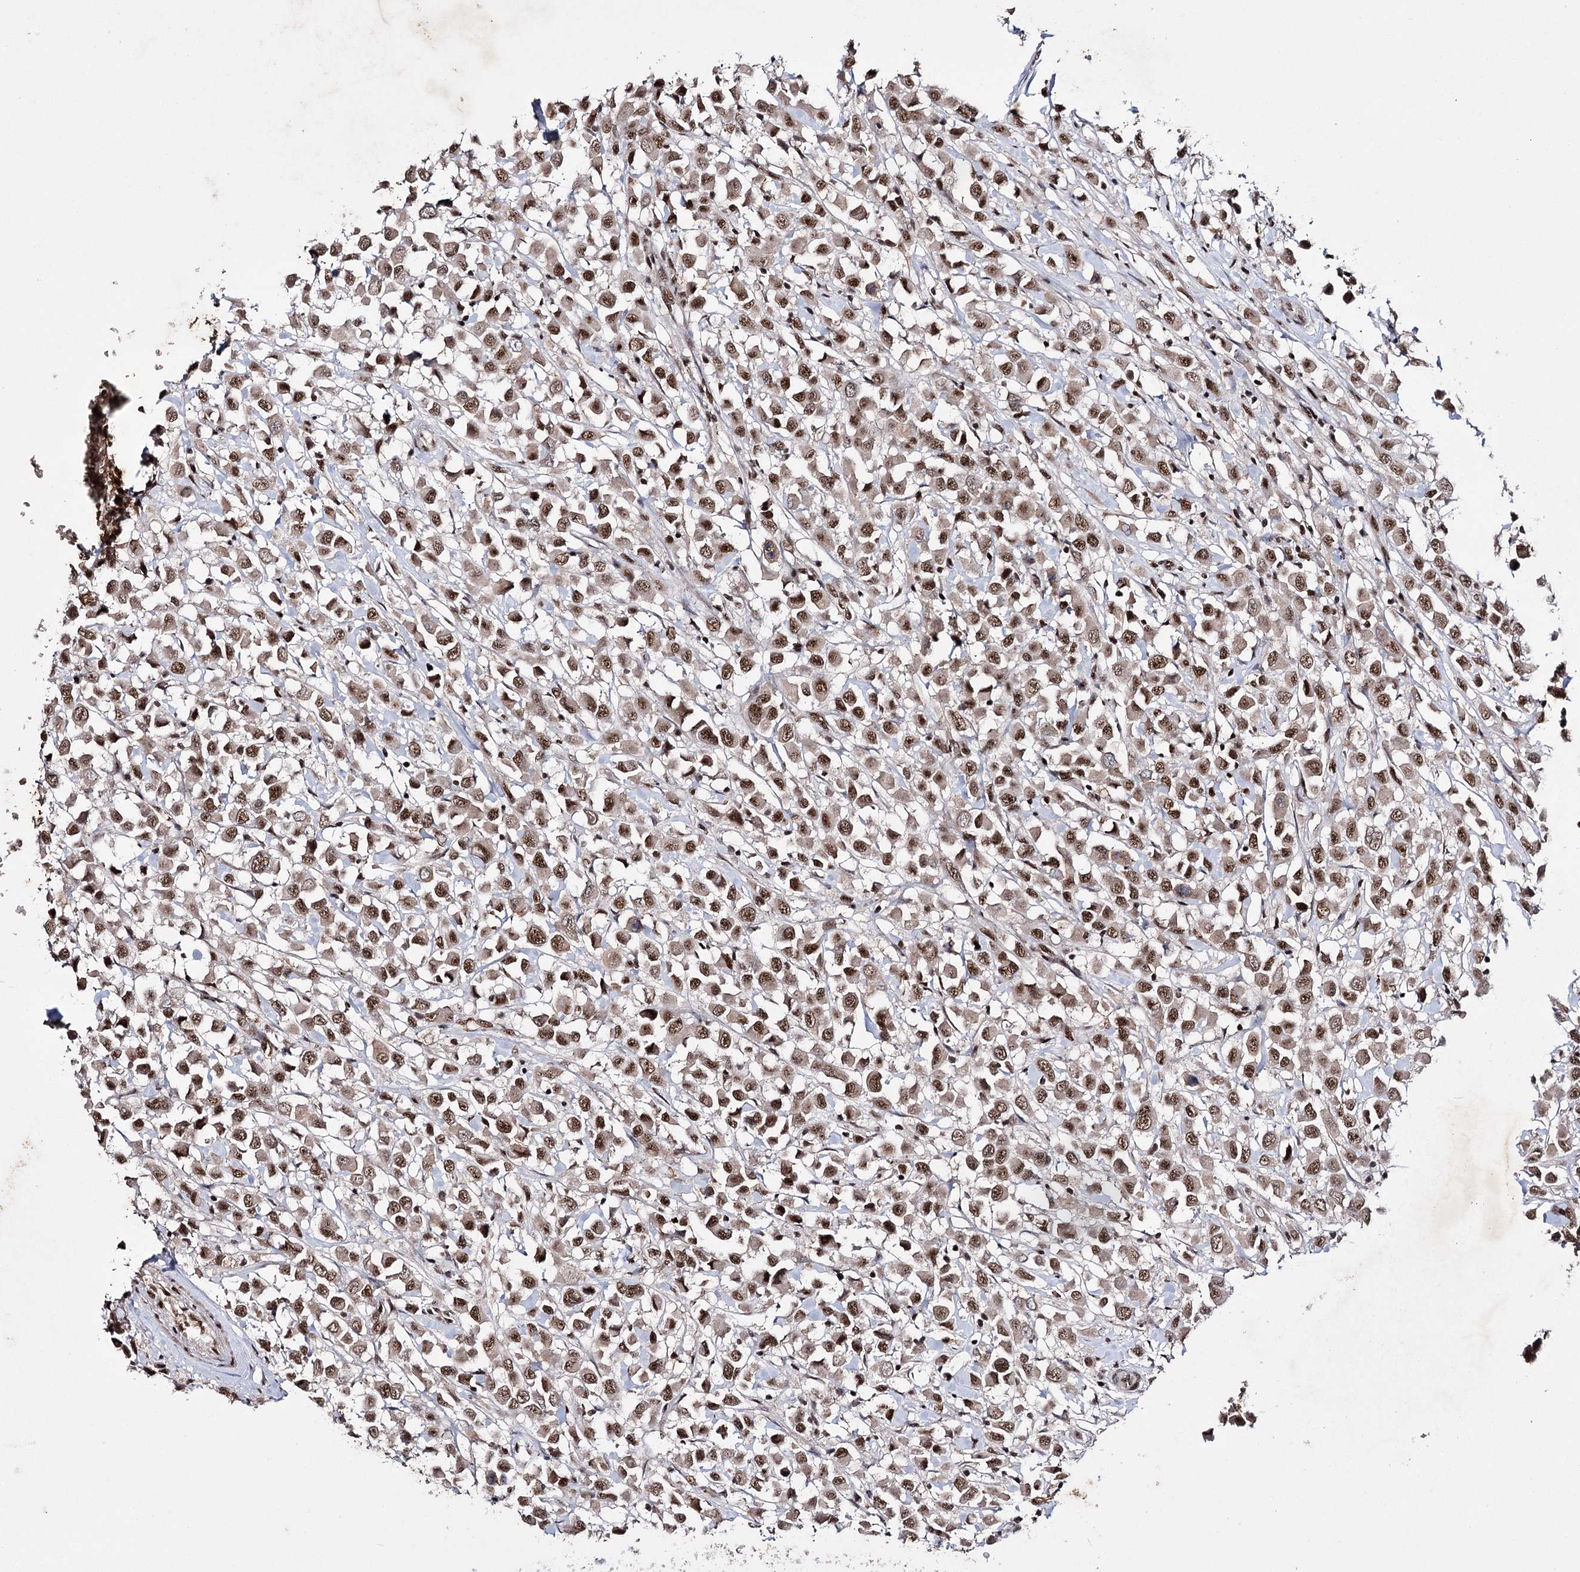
{"staining": {"intensity": "strong", "quantity": ">75%", "location": "nuclear"}, "tissue": "breast cancer", "cell_type": "Tumor cells", "image_type": "cancer", "snomed": [{"axis": "morphology", "description": "Duct carcinoma"}, {"axis": "topography", "description": "Breast"}], "caption": "A brown stain labels strong nuclear expression of a protein in human infiltrating ductal carcinoma (breast) tumor cells.", "gene": "PRPF40A", "patient": {"sex": "female", "age": 61}}